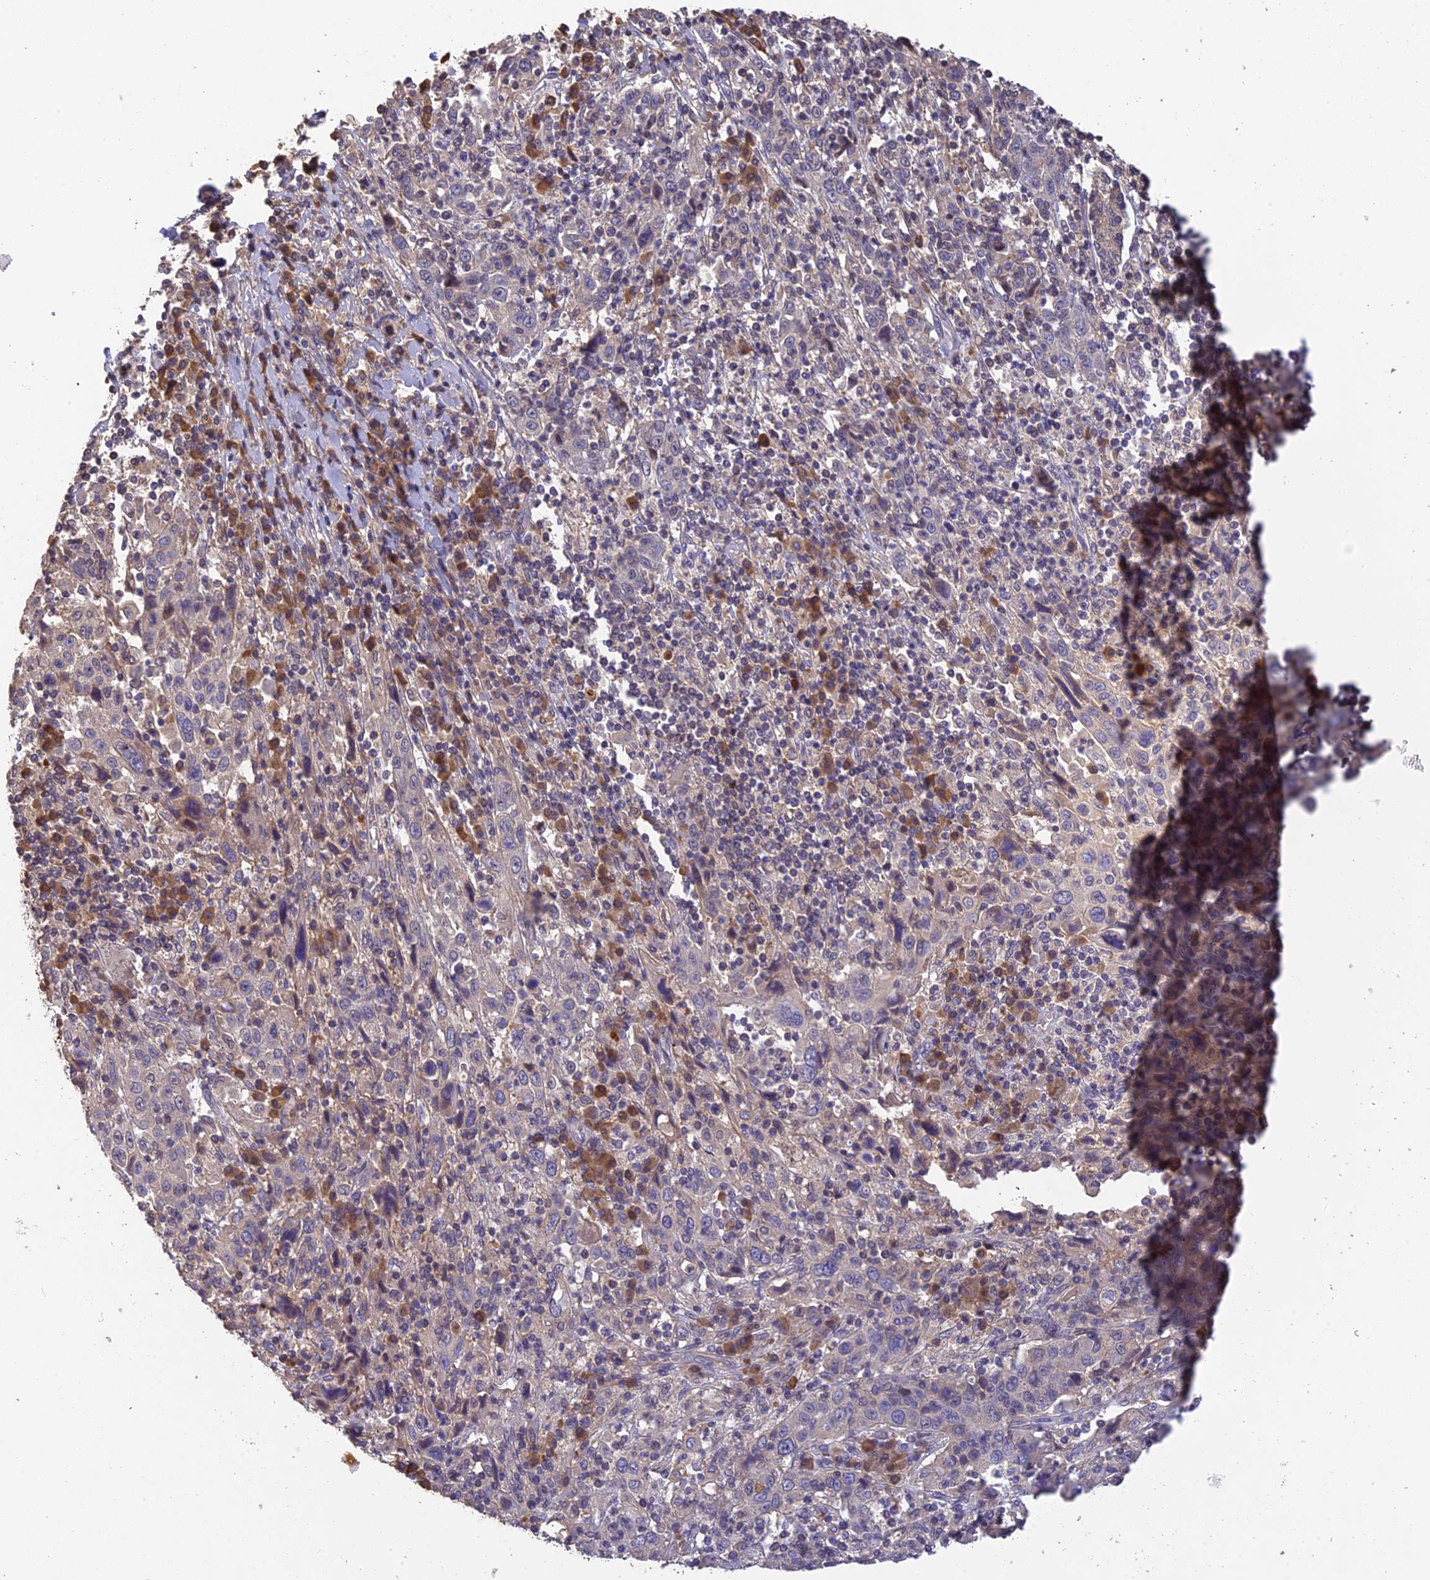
{"staining": {"intensity": "negative", "quantity": "none", "location": "none"}, "tissue": "cervical cancer", "cell_type": "Tumor cells", "image_type": "cancer", "snomed": [{"axis": "morphology", "description": "Squamous cell carcinoma, NOS"}, {"axis": "topography", "description": "Cervix"}], "caption": "Immunohistochemical staining of human cervical squamous cell carcinoma demonstrates no significant staining in tumor cells.", "gene": "DENND5B", "patient": {"sex": "female", "age": 46}}